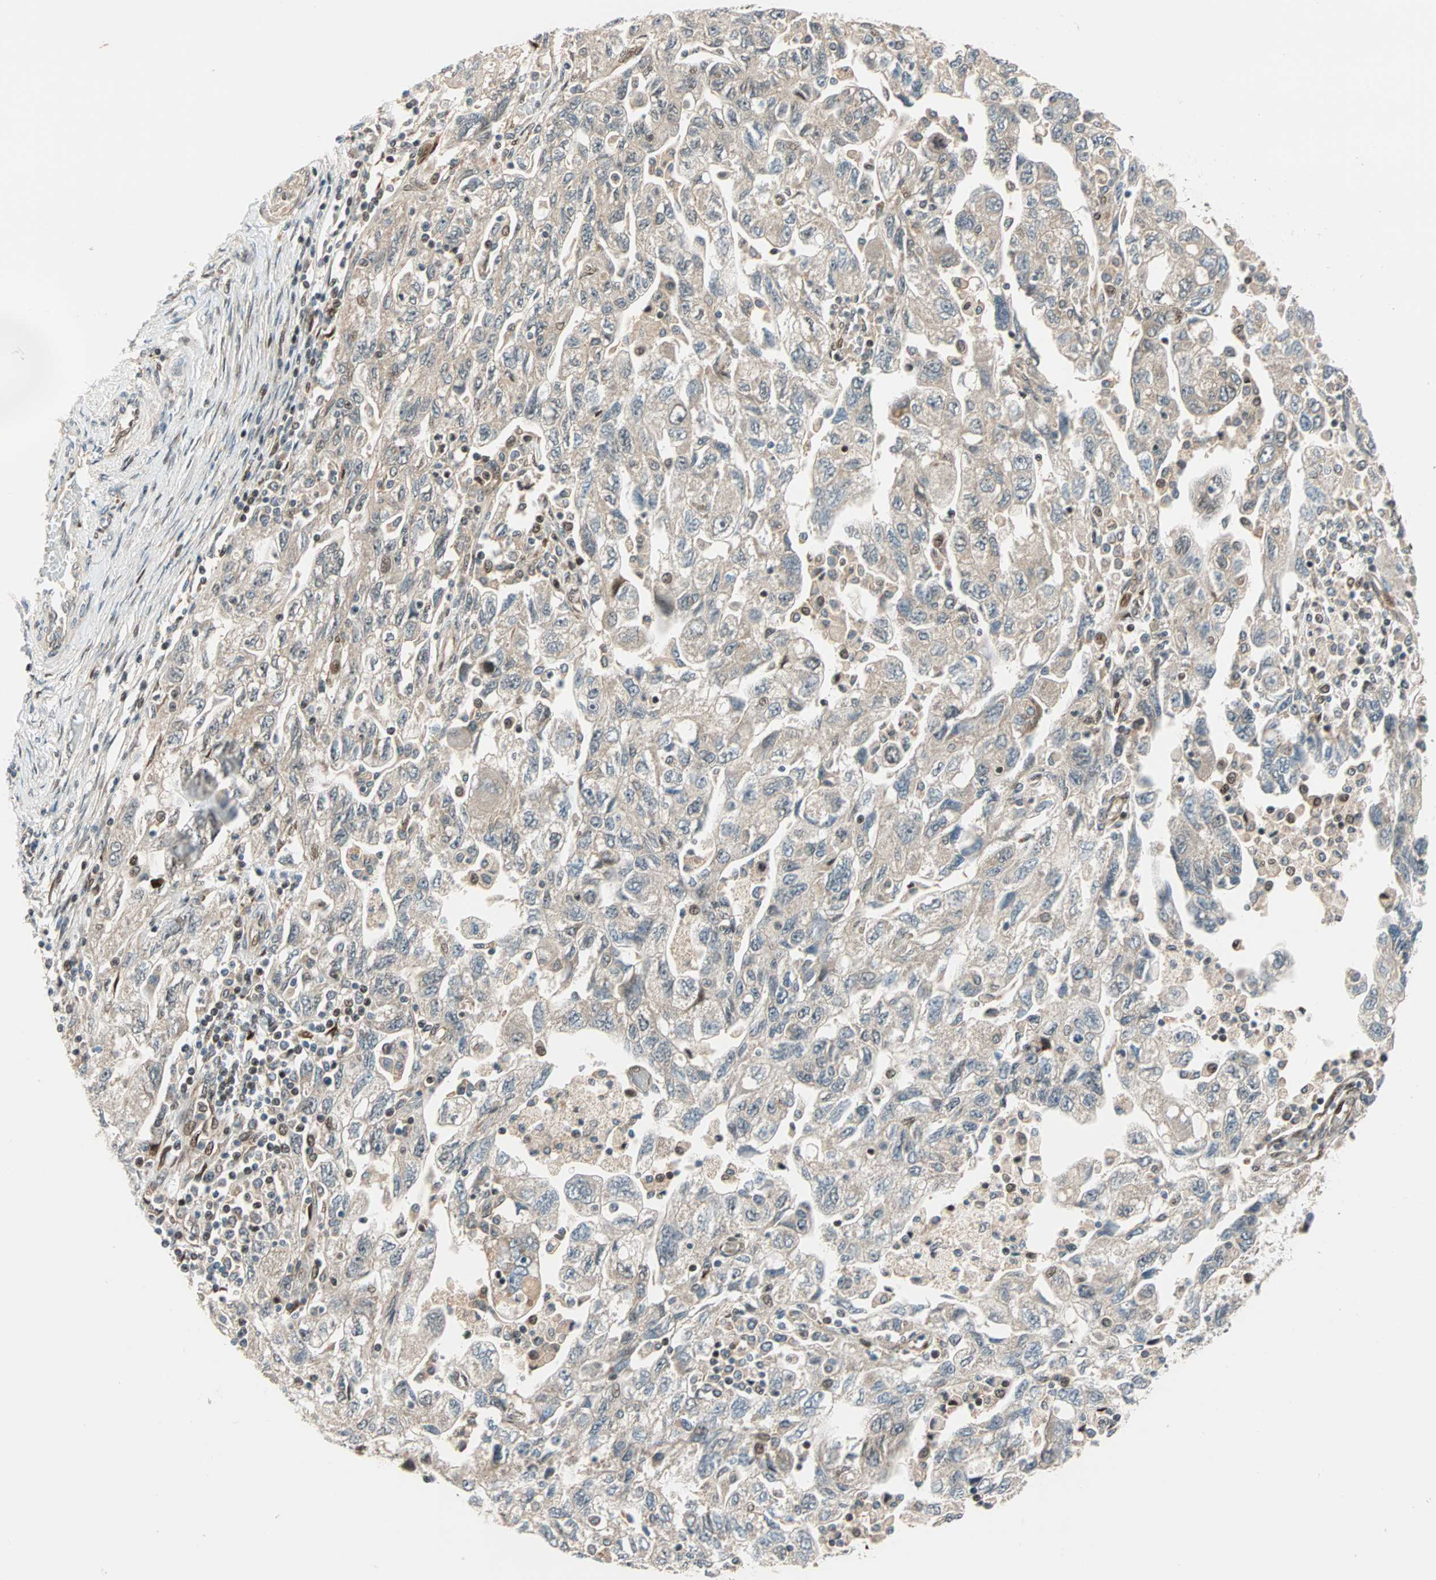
{"staining": {"intensity": "weak", "quantity": ">75%", "location": "cytoplasmic/membranous"}, "tissue": "ovarian cancer", "cell_type": "Tumor cells", "image_type": "cancer", "snomed": [{"axis": "morphology", "description": "Carcinoma, NOS"}, {"axis": "morphology", "description": "Cystadenocarcinoma, serous, NOS"}, {"axis": "topography", "description": "Ovary"}], "caption": "High-magnification brightfield microscopy of ovarian carcinoma stained with DAB (brown) and counterstained with hematoxylin (blue). tumor cells exhibit weak cytoplasmic/membranous positivity is identified in approximately>75% of cells. (Brightfield microscopy of DAB IHC at high magnification).", "gene": "HECW1", "patient": {"sex": "female", "age": 69}}